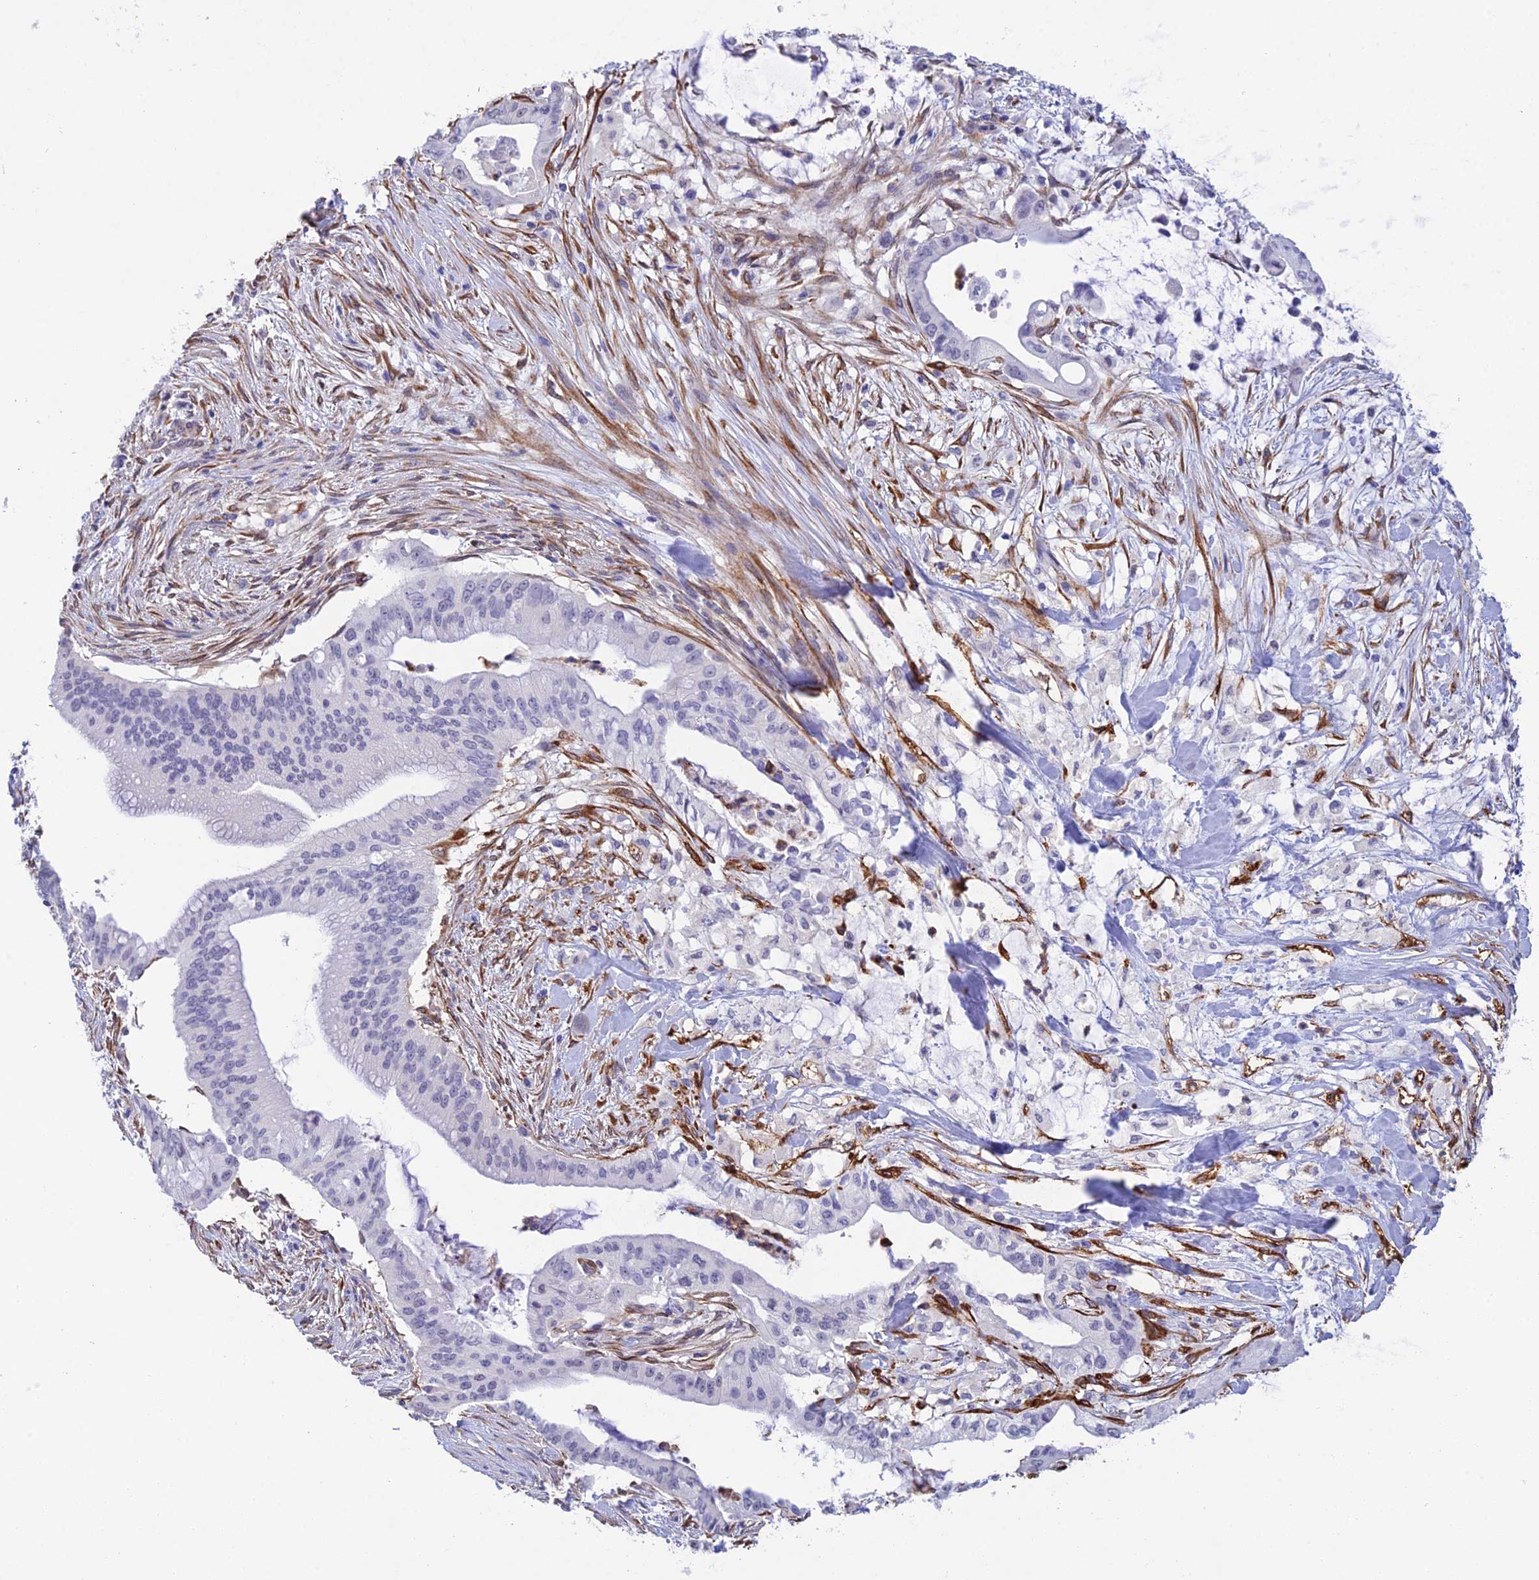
{"staining": {"intensity": "negative", "quantity": "none", "location": "none"}, "tissue": "pancreatic cancer", "cell_type": "Tumor cells", "image_type": "cancer", "snomed": [{"axis": "morphology", "description": "Adenocarcinoma, NOS"}, {"axis": "topography", "description": "Pancreas"}], "caption": "A high-resolution image shows immunohistochemistry (IHC) staining of adenocarcinoma (pancreatic), which shows no significant positivity in tumor cells.", "gene": "MXRA7", "patient": {"sex": "male", "age": 46}}